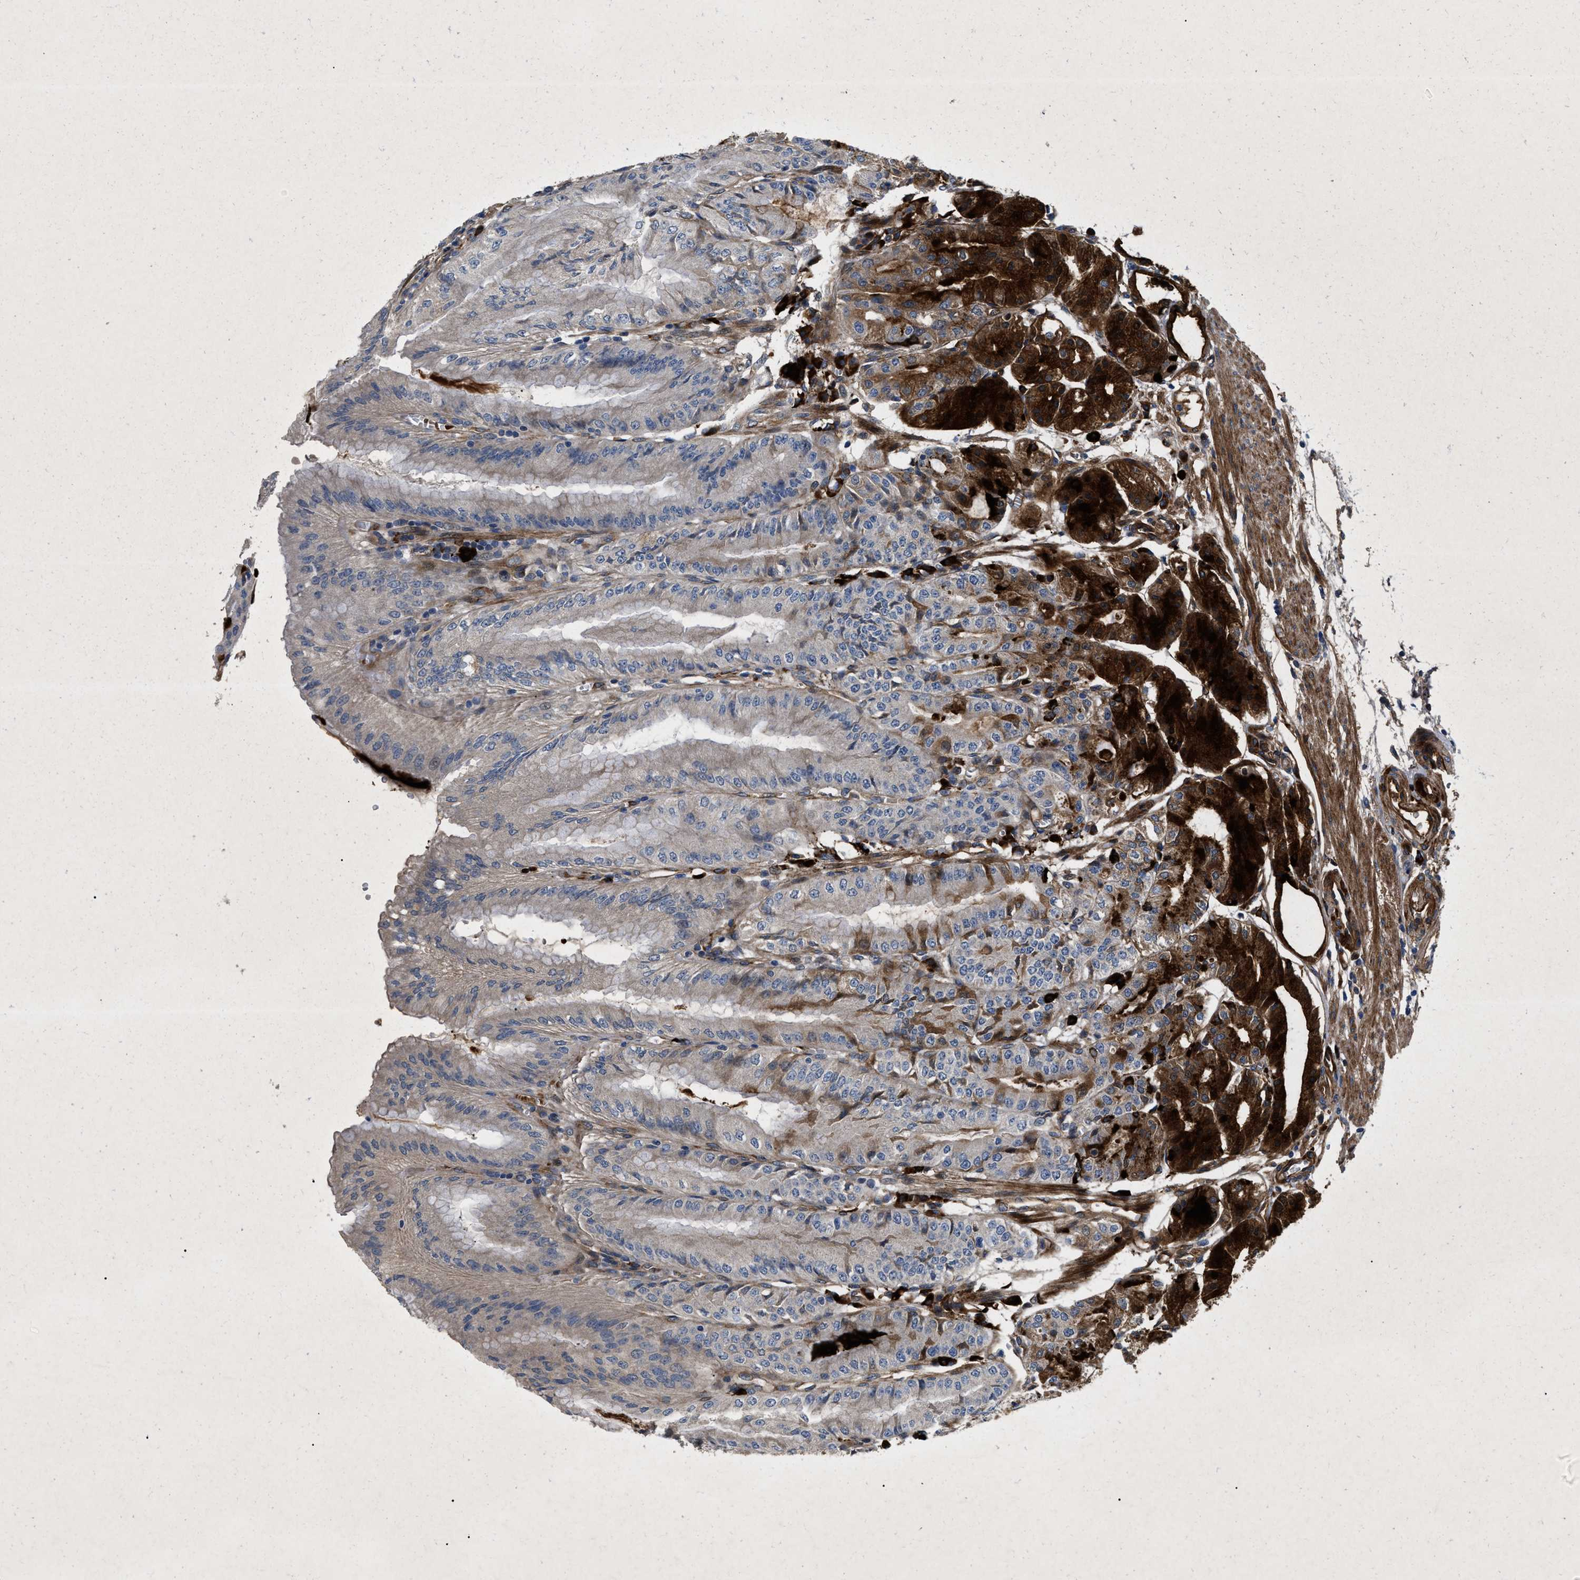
{"staining": {"intensity": "strong", "quantity": "25%-75%", "location": "cytoplasmic/membranous"}, "tissue": "stomach", "cell_type": "Glandular cells", "image_type": "normal", "snomed": [{"axis": "morphology", "description": "Normal tissue, NOS"}, {"axis": "topography", "description": "Stomach, lower"}], "caption": "A brown stain shows strong cytoplasmic/membranous expression of a protein in glandular cells of unremarkable human stomach.", "gene": "HSPA12B", "patient": {"sex": "male", "age": 71}}